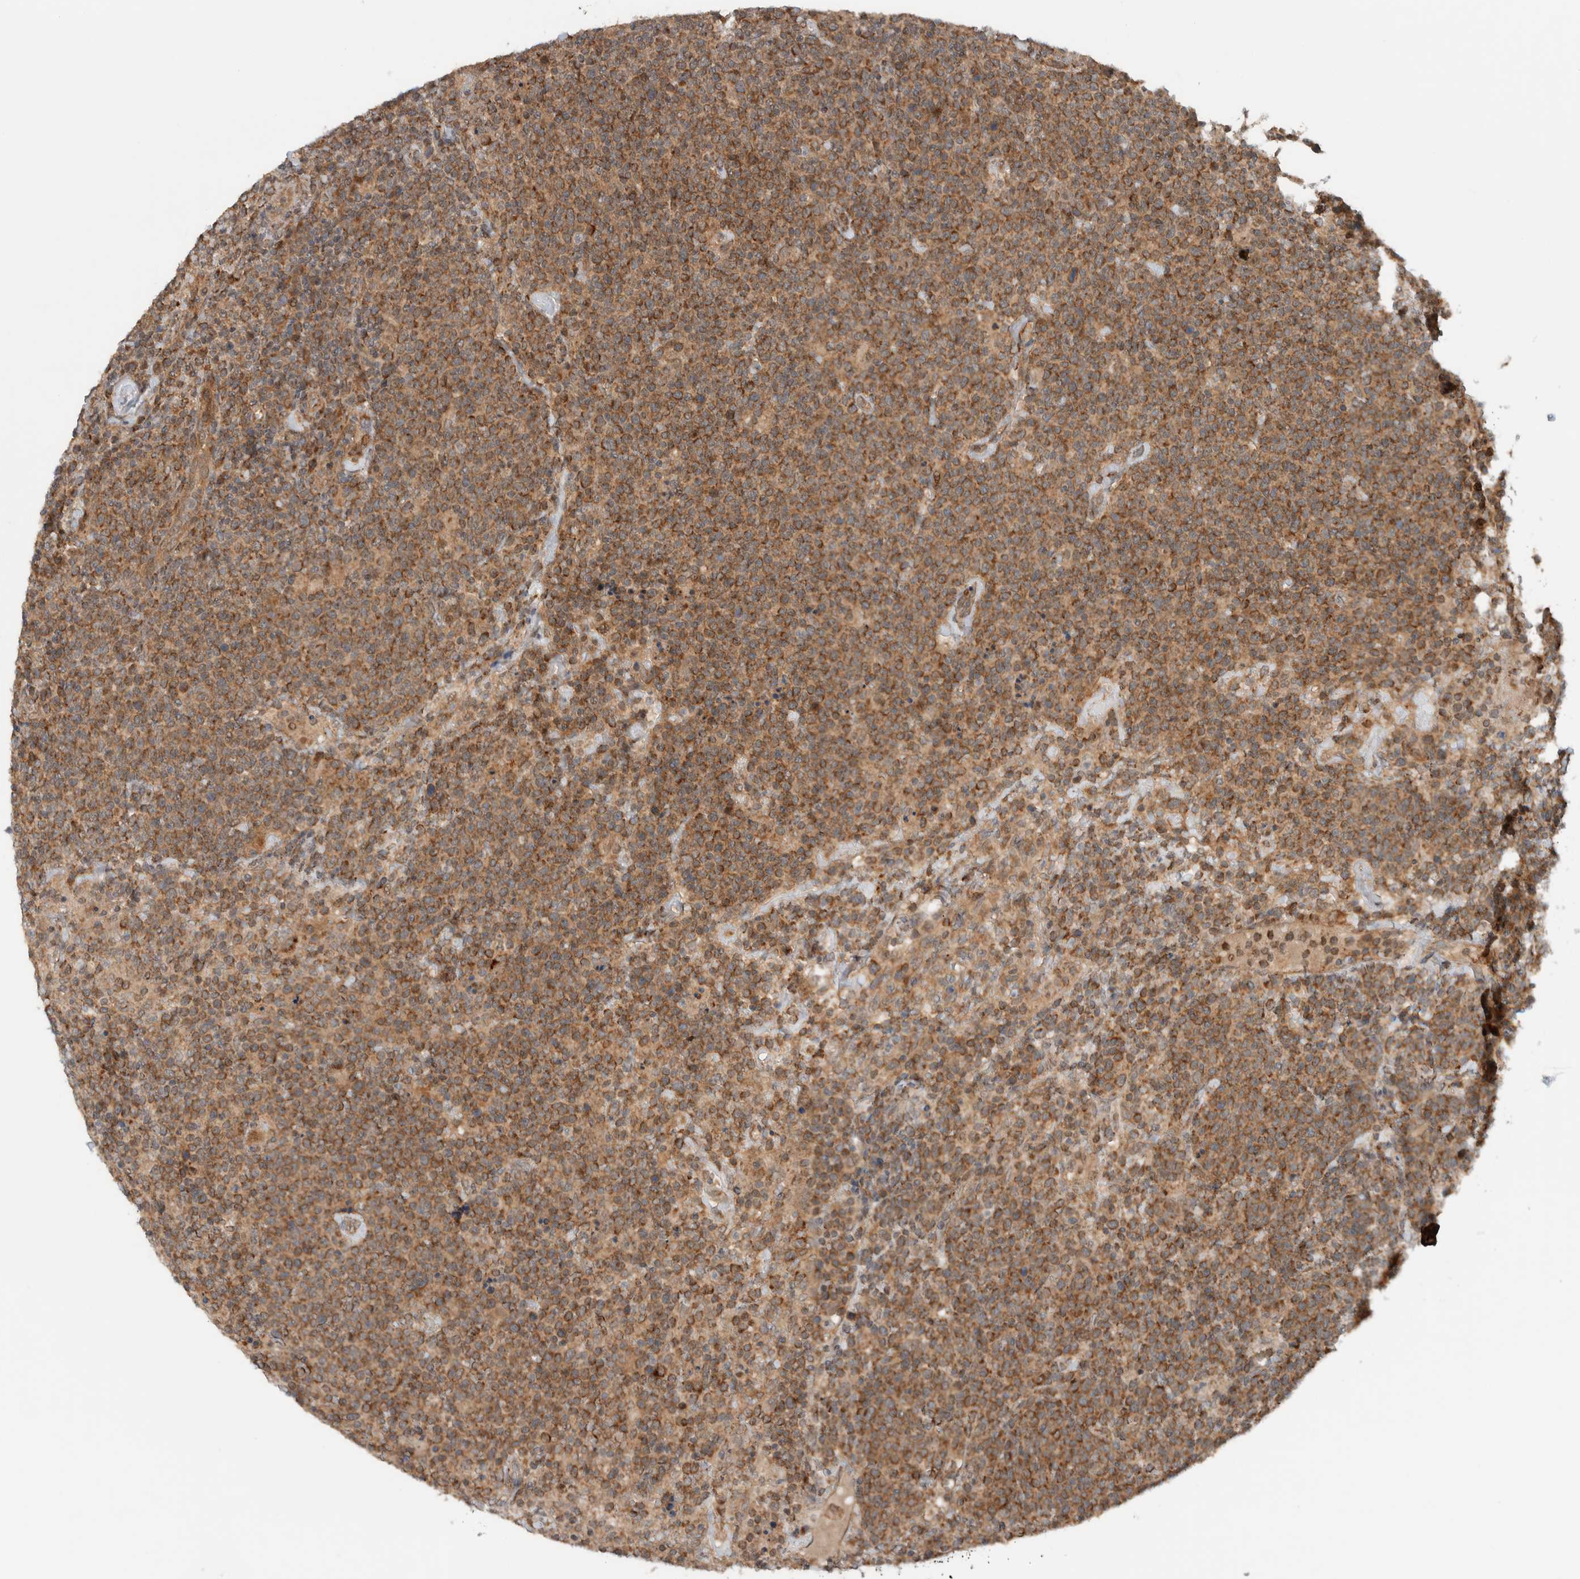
{"staining": {"intensity": "moderate", "quantity": ">75%", "location": "cytoplasmic/membranous"}, "tissue": "lymphoma", "cell_type": "Tumor cells", "image_type": "cancer", "snomed": [{"axis": "morphology", "description": "Malignant lymphoma, non-Hodgkin's type, High grade"}, {"axis": "topography", "description": "Lymph node"}], "caption": "Brown immunohistochemical staining in lymphoma demonstrates moderate cytoplasmic/membranous staining in approximately >75% of tumor cells.", "gene": "KLHL6", "patient": {"sex": "male", "age": 61}}